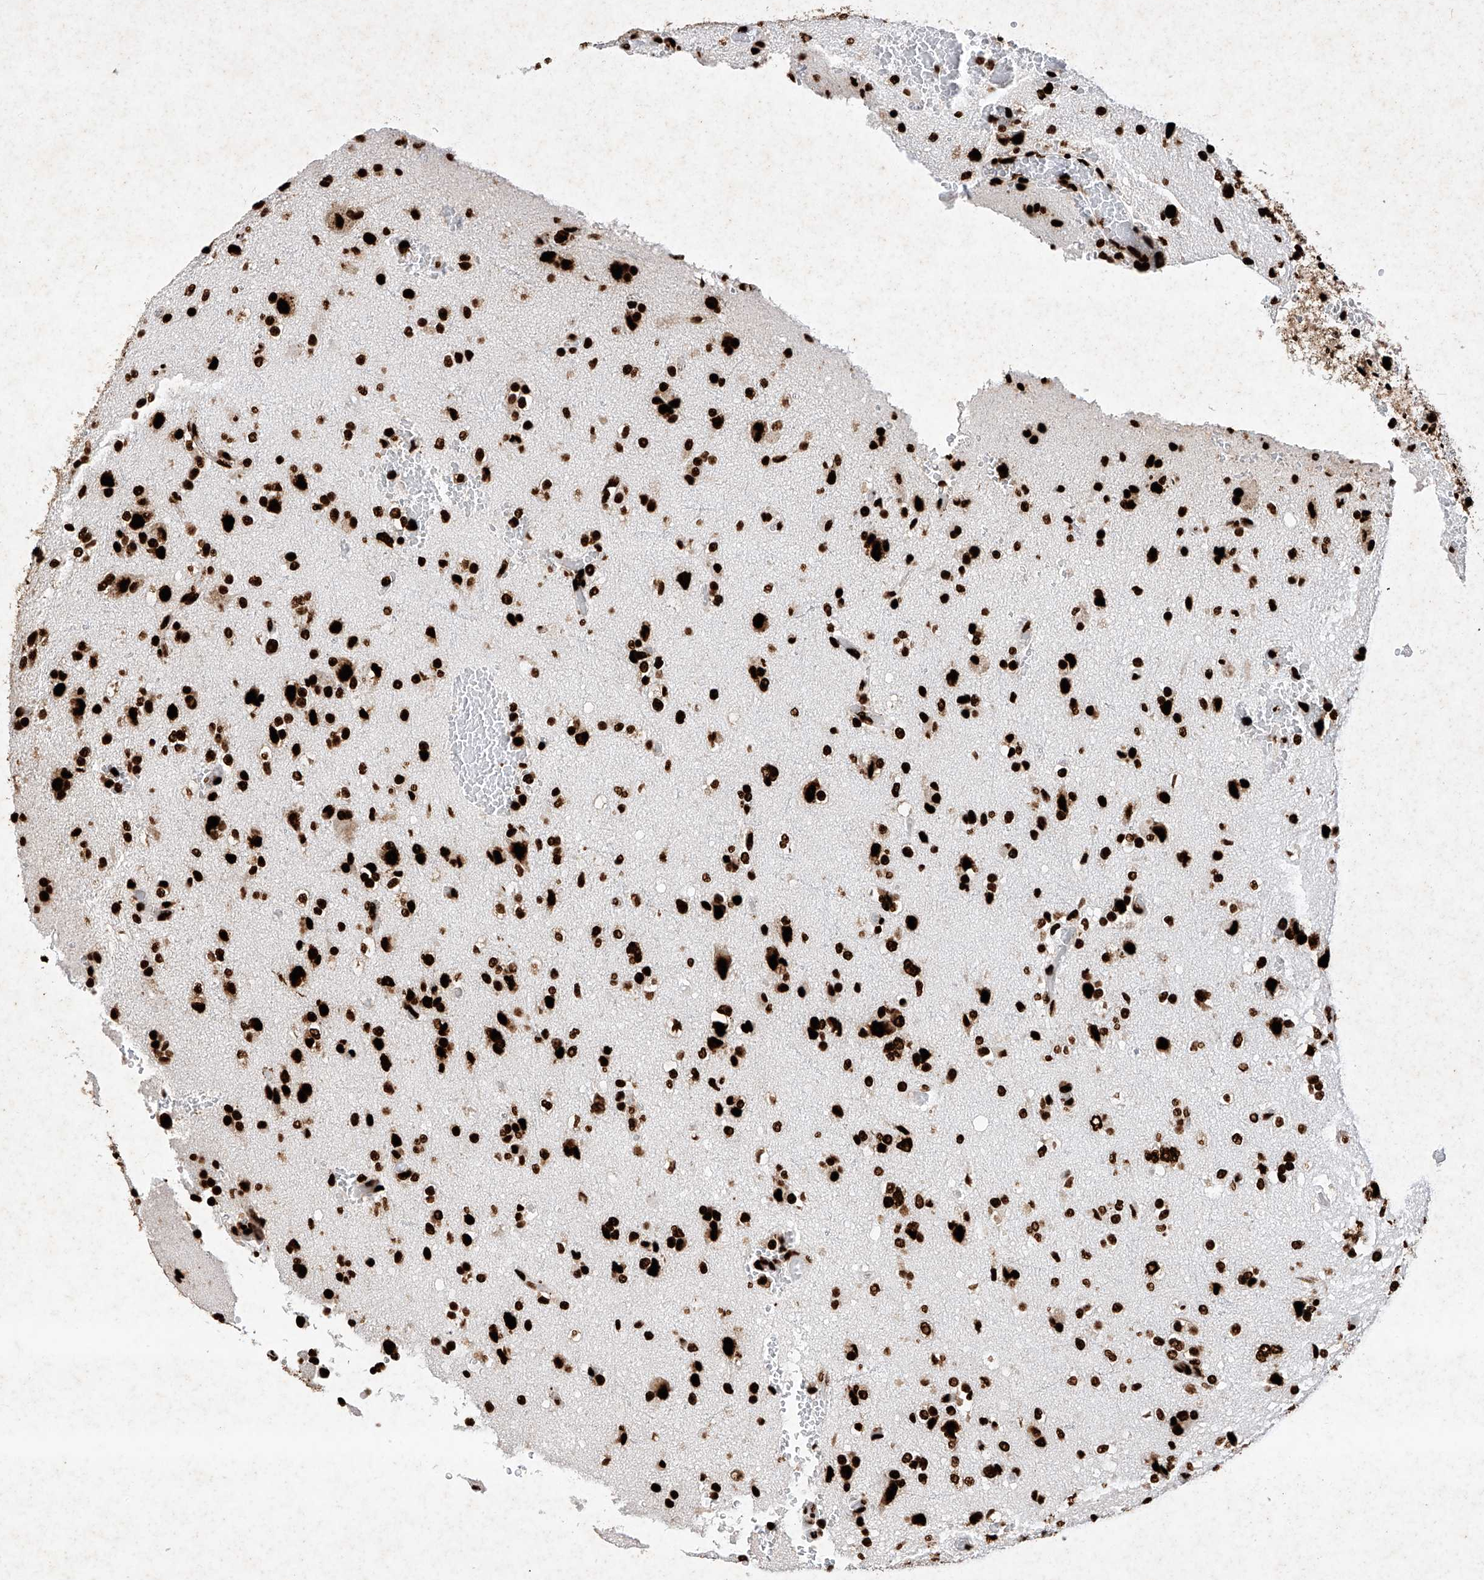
{"staining": {"intensity": "strong", "quantity": ">75%", "location": "nuclear"}, "tissue": "glioma", "cell_type": "Tumor cells", "image_type": "cancer", "snomed": [{"axis": "morphology", "description": "Glioma, malignant, High grade"}, {"axis": "topography", "description": "Brain"}], "caption": "Immunohistochemistry of human malignant glioma (high-grade) demonstrates high levels of strong nuclear expression in about >75% of tumor cells.", "gene": "SRSF6", "patient": {"sex": "male", "age": 47}}